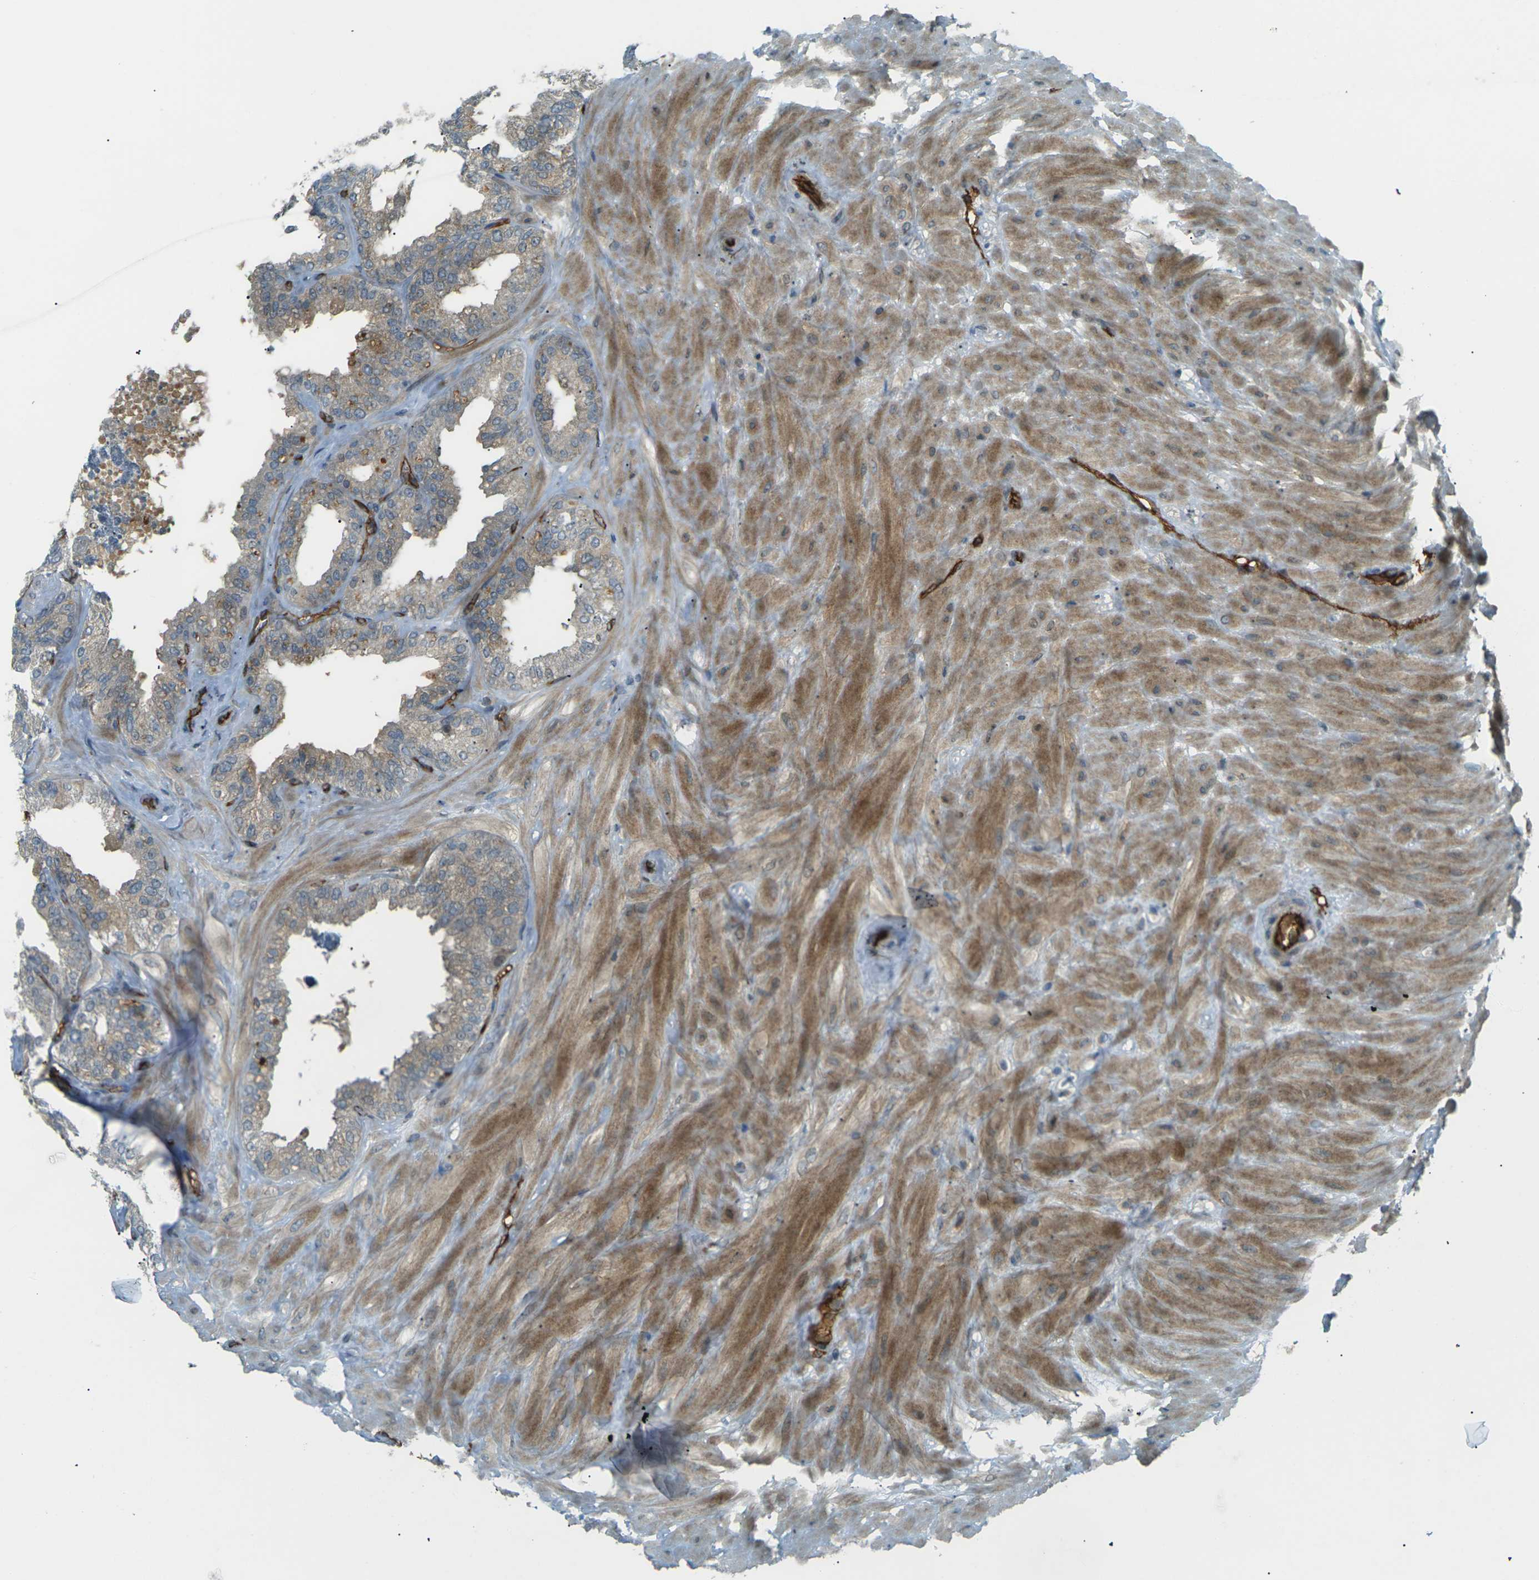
{"staining": {"intensity": "moderate", "quantity": "<25%", "location": "cytoplasmic/membranous"}, "tissue": "seminal vesicle", "cell_type": "Glandular cells", "image_type": "normal", "snomed": [{"axis": "morphology", "description": "Normal tissue, NOS"}, {"axis": "topography", "description": "Prostate"}, {"axis": "topography", "description": "Seminal veicle"}], "caption": "Brown immunohistochemical staining in unremarkable human seminal vesicle reveals moderate cytoplasmic/membranous positivity in about <25% of glandular cells. (DAB (3,3'-diaminobenzidine) IHC, brown staining for protein, blue staining for nuclei).", "gene": "S1PR1", "patient": {"sex": "male", "age": 51}}